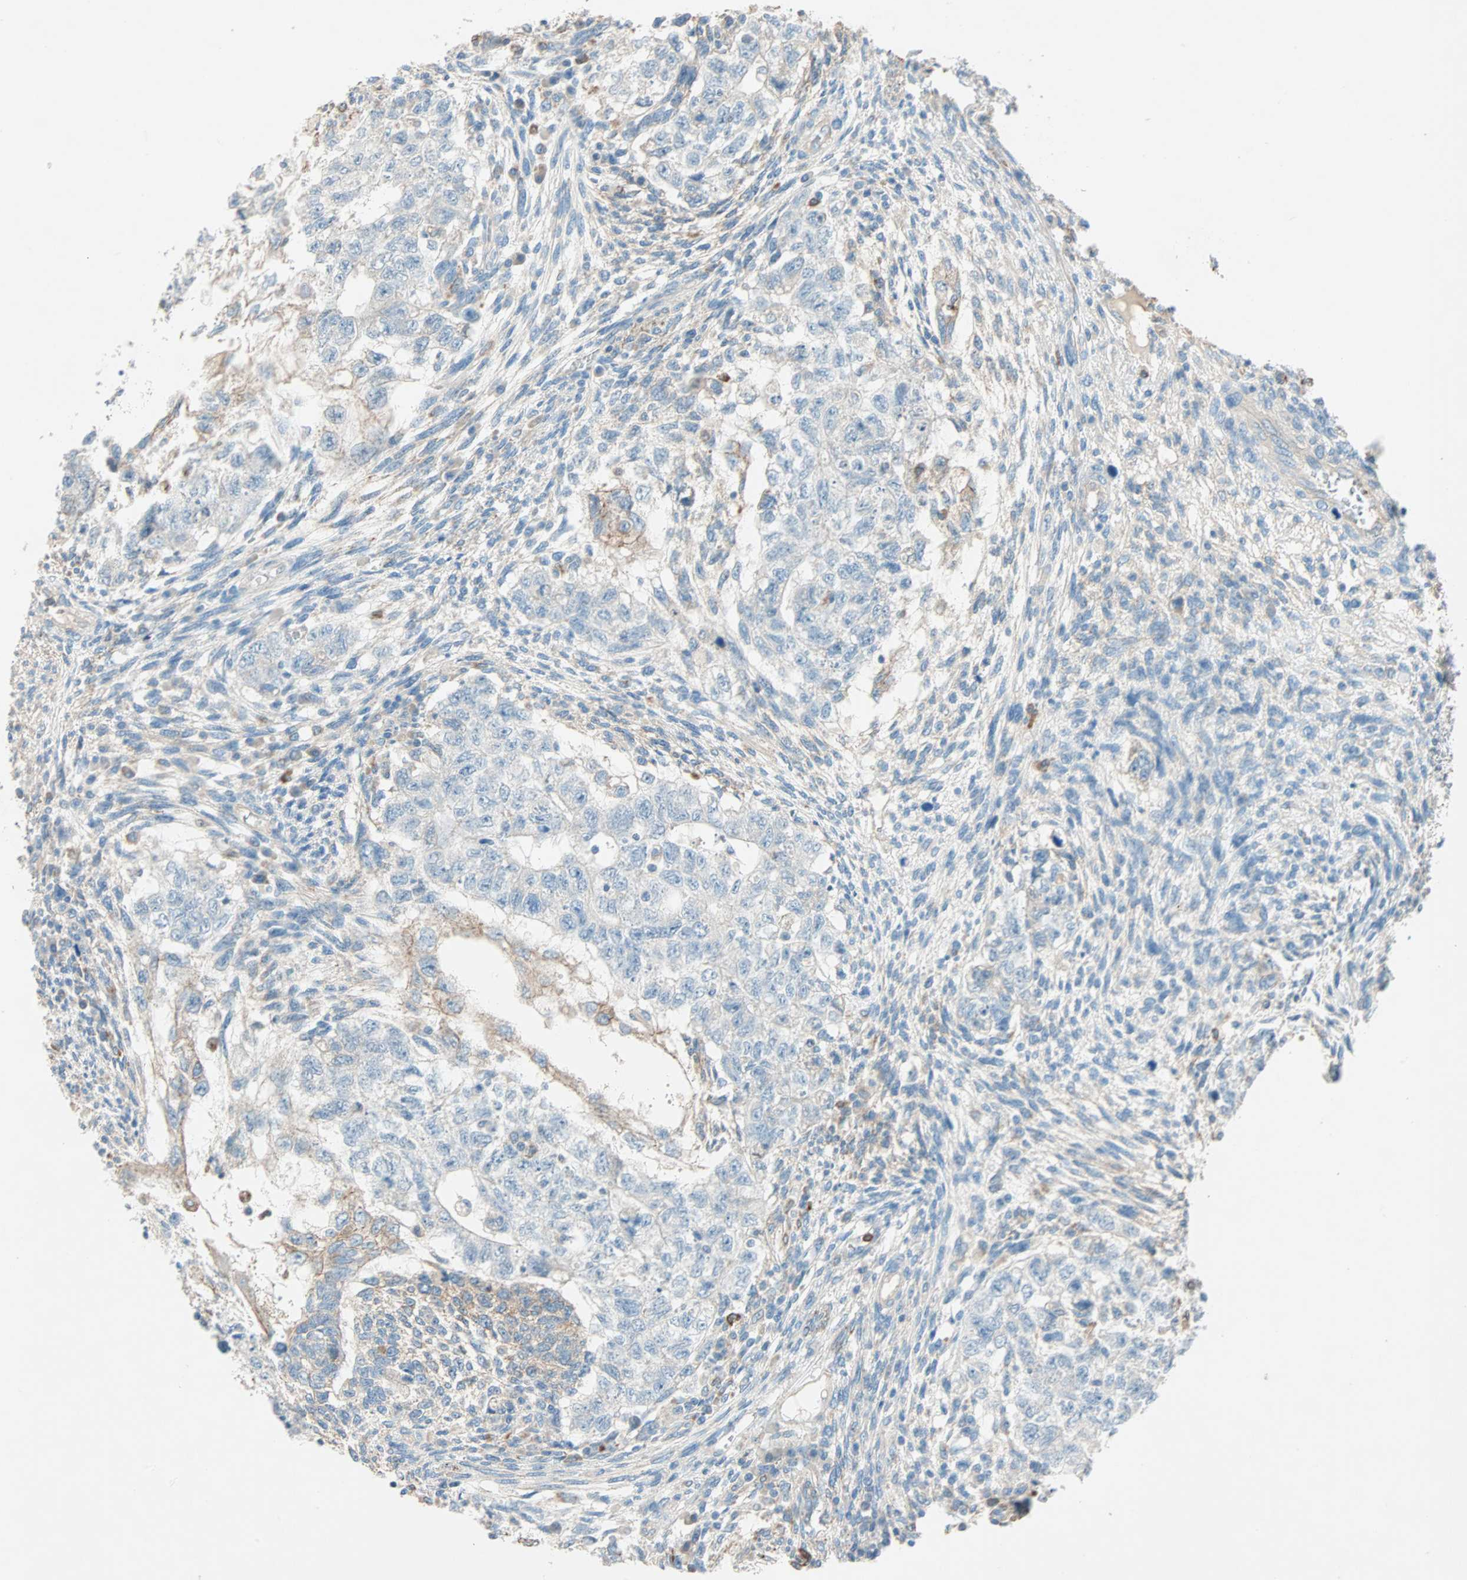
{"staining": {"intensity": "weak", "quantity": "25%-75%", "location": "cytoplasmic/membranous"}, "tissue": "testis cancer", "cell_type": "Tumor cells", "image_type": "cancer", "snomed": [{"axis": "morphology", "description": "Normal tissue, NOS"}, {"axis": "morphology", "description": "Carcinoma, Embryonal, NOS"}, {"axis": "topography", "description": "Testis"}], "caption": "Embryonal carcinoma (testis) tissue reveals weak cytoplasmic/membranous positivity in approximately 25%-75% of tumor cells, visualized by immunohistochemistry.", "gene": "LY6G6F", "patient": {"sex": "male", "age": 36}}